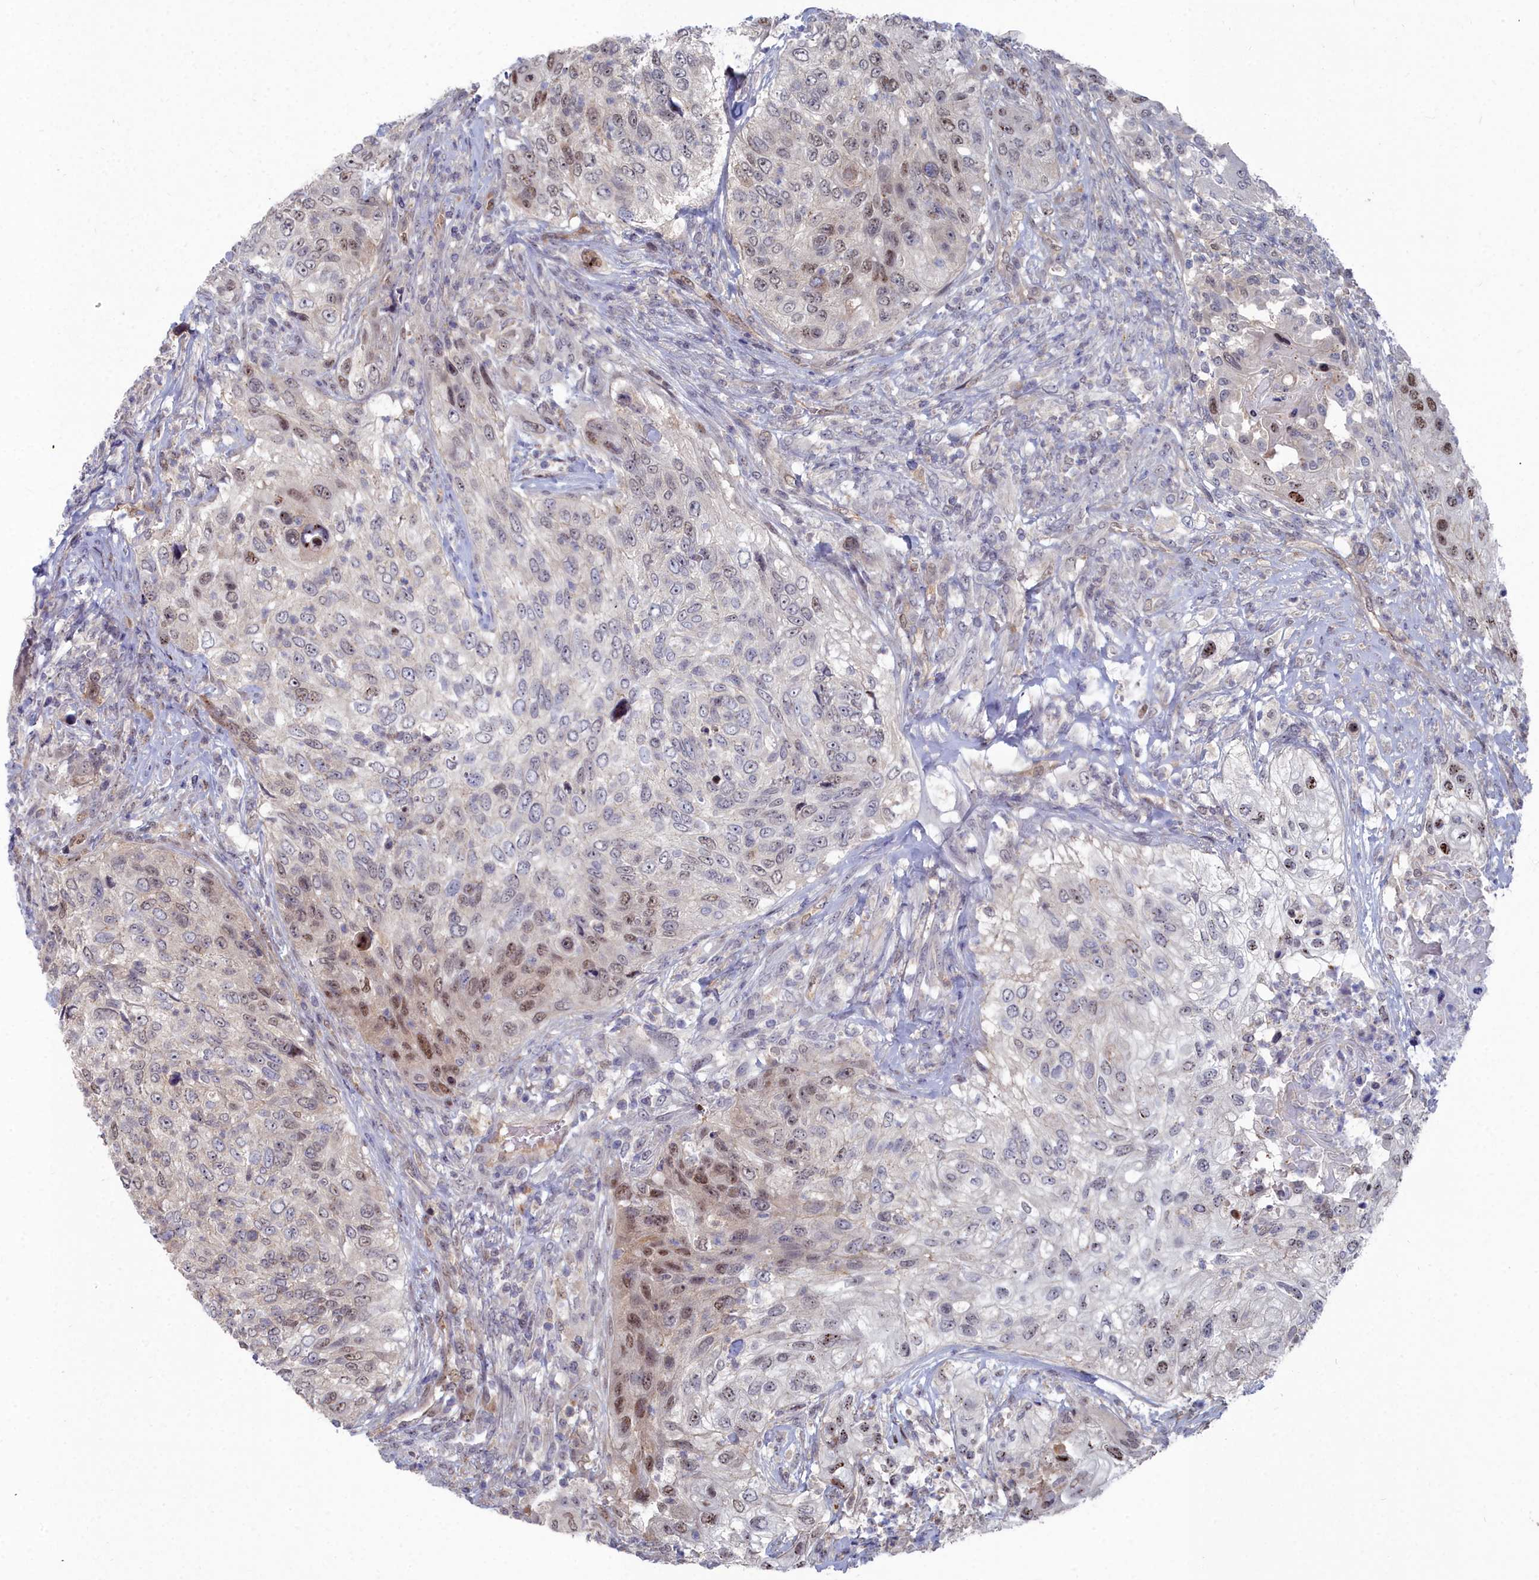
{"staining": {"intensity": "moderate", "quantity": "<25%", "location": "nuclear"}, "tissue": "urothelial cancer", "cell_type": "Tumor cells", "image_type": "cancer", "snomed": [{"axis": "morphology", "description": "Urothelial carcinoma, High grade"}, {"axis": "topography", "description": "Urinary bladder"}], "caption": "Urothelial carcinoma (high-grade) stained for a protein (brown) shows moderate nuclear positive expression in about <25% of tumor cells.", "gene": "RPS27A", "patient": {"sex": "female", "age": 60}}